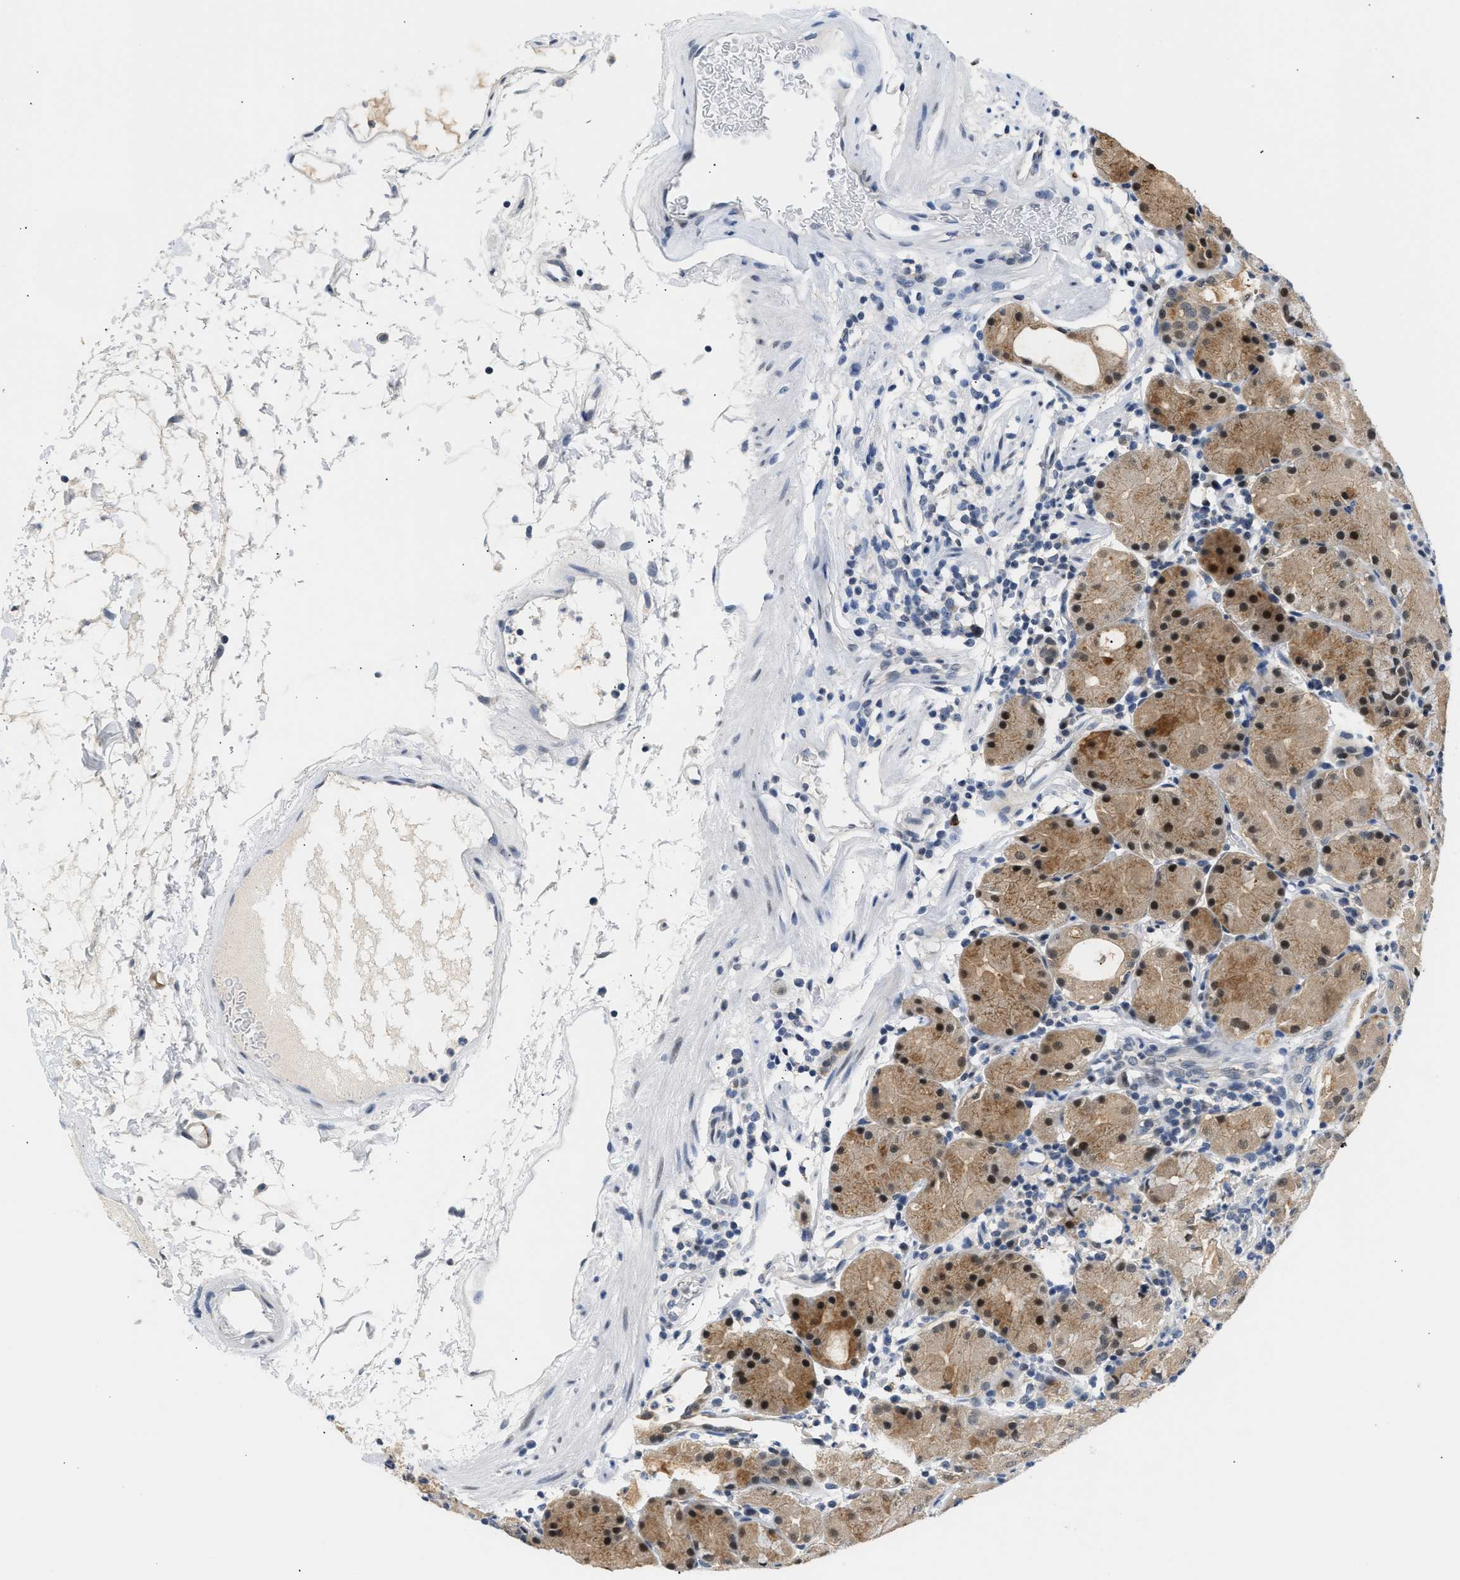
{"staining": {"intensity": "strong", "quantity": "<25%", "location": "cytoplasmic/membranous,nuclear"}, "tissue": "stomach", "cell_type": "Glandular cells", "image_type": "normal", "snomed": [{"axis": "morphology", "description": "Normal tissue, NOS"}, {"axis": "topography", "description": "Stomach"}, {"axis": "topography", "description": "Stomach, lower"}], "caption": "Protein expression analysis of benign human stomach reveals strong cytoplasmic/membranous,nuclear staining in about <25% of glandular cells.", "gene": "PPM1L", "patient": {"sex": "female", "age": 75}}